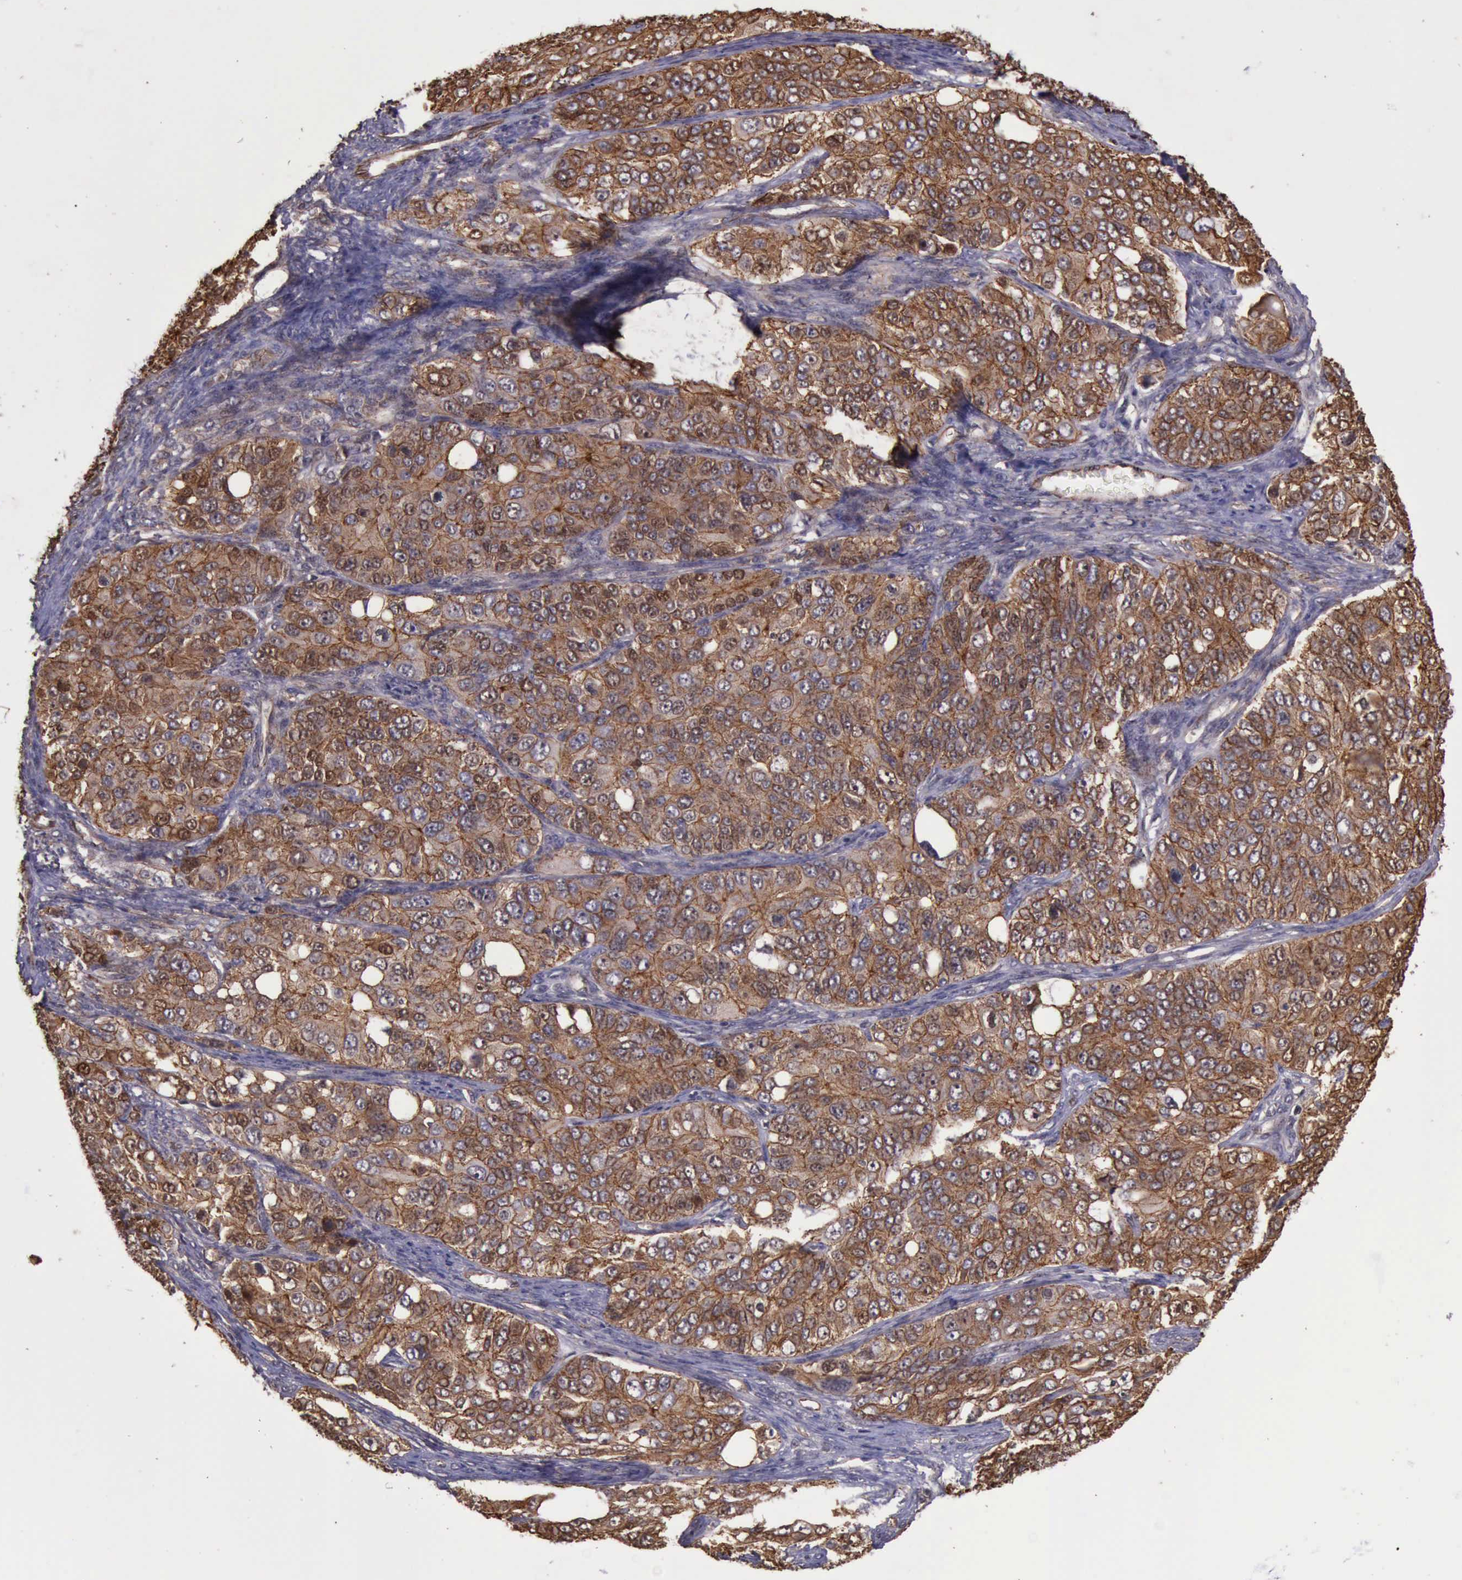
{"staining": {"intensity": "moderate", "quantity": ">75%", "location": "cytoplasmic/membranous"}, "tissue": "ovarian cancer", "cell_type": "Tumor cells", "image_type": "cancer", "snomed": [{"axis": "morphology", "description": "Carcinoma, endometroid"}, {"axis": "topography", "description": "Ovary"}], "caption": "An immunohistochemistry (IHC) photomicrograph of neoplastic tissue is shown. Protein staining in brown shows moderate cytoplasmic/membranous positivity in ovarian cancer within tumor cells. The protein is stained brown, and the nuclei are stained in blue (DAB (3,3'-diaminobenzidine) IHC with brightfield microscopy, high magnification).", "gene": "CTNNB1", "patient": {"sex": "female", "age": 51}}